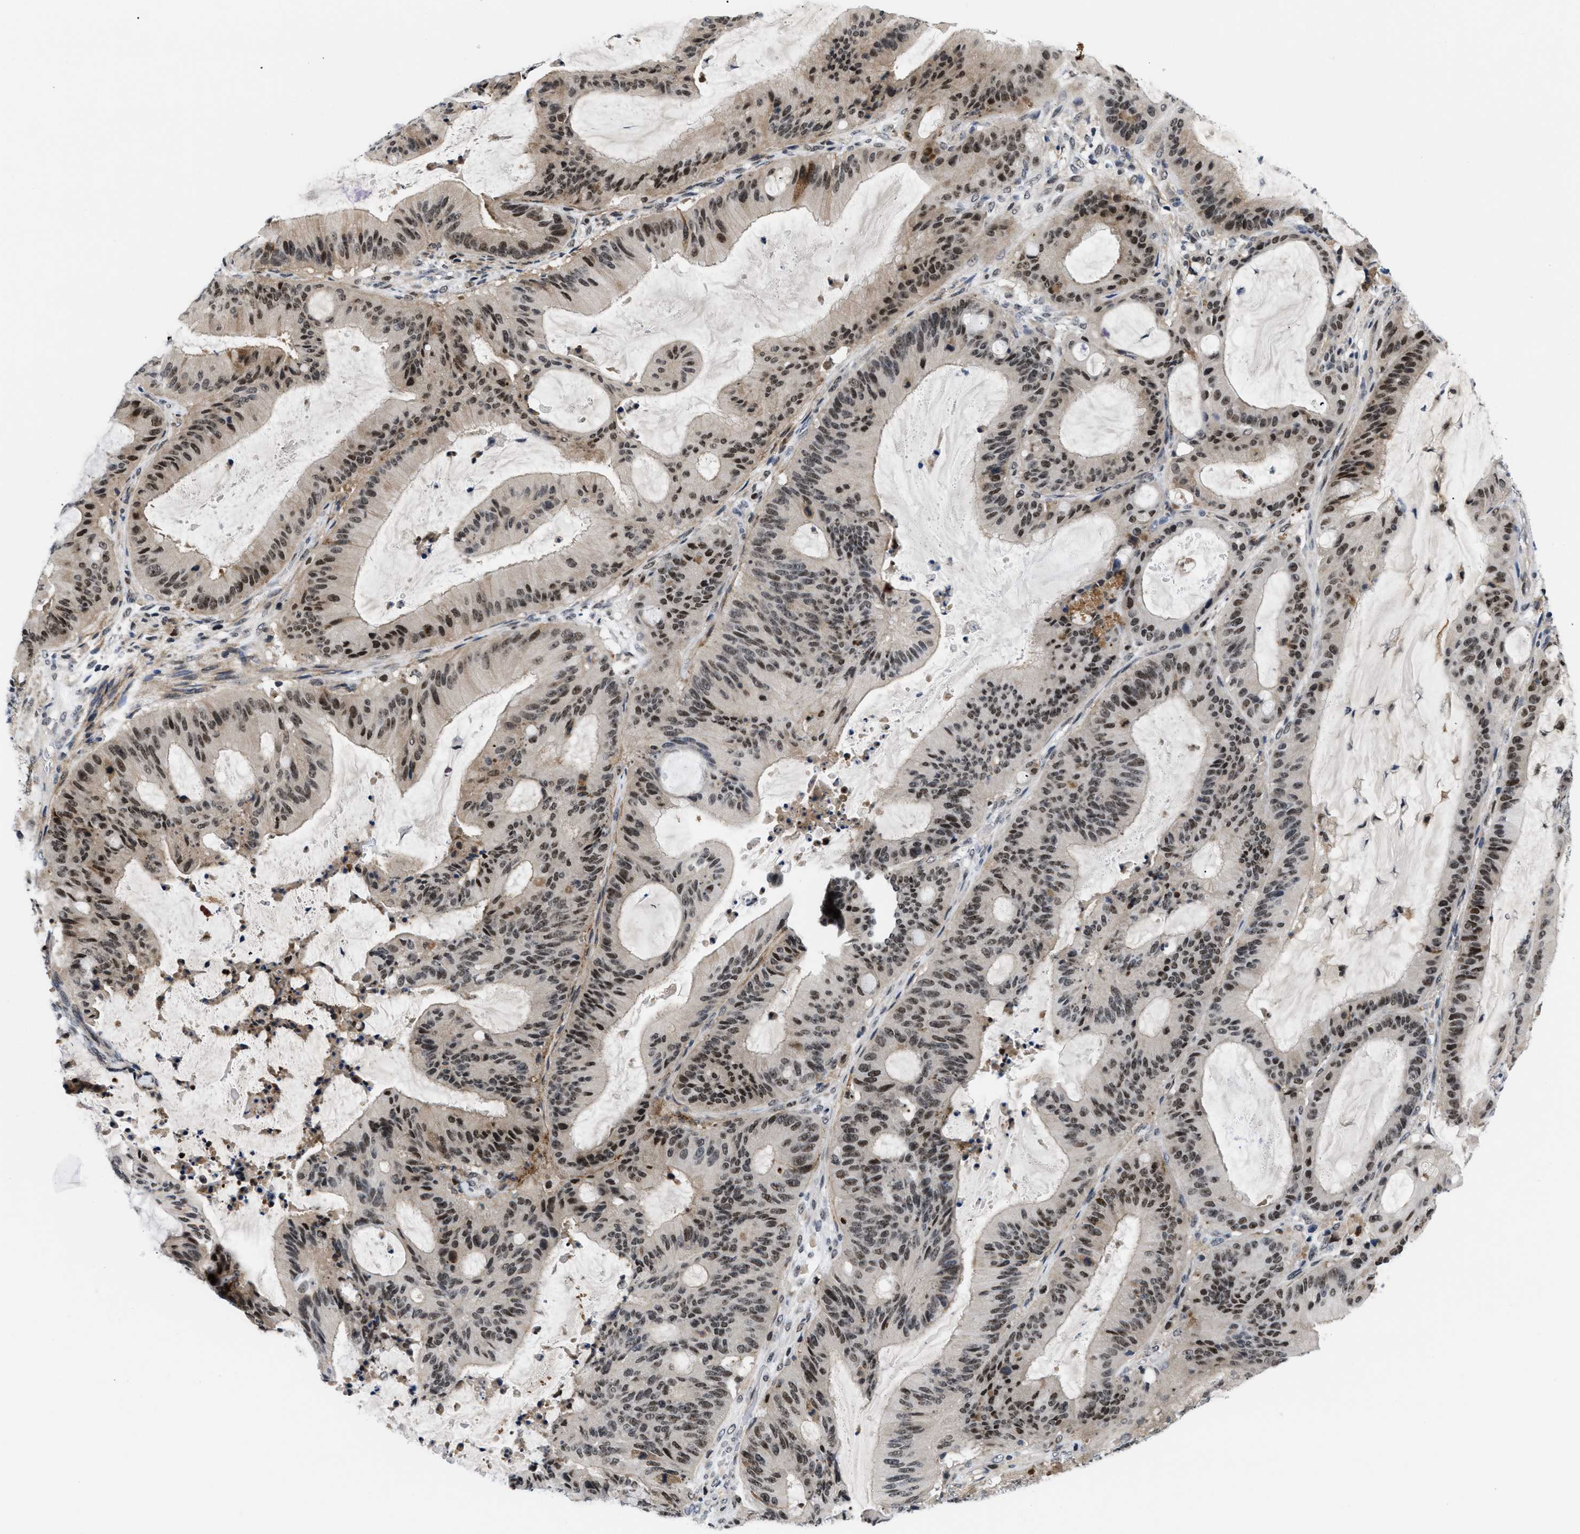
{"staining": {"intensity": "moderate", "quantity": ">75%", "location": "nuclear"}, "tissue": "liver cancer", "cell_type": "Tumor cells", "image_type": "cancer", "snomed": [{"axis": "morphology", "description": "Normal tissue, NOS"}, {"axis": "morphology", "description": "Cholangiocarcinoma"}, {"axis": "topography", "description": "Liver"}, {"axis": "topography", "description": "Peripheral nerve tissue"}], "caption": "There is medium levels of moderate nuclear expression in tumor cells of liver cholangiocarcinoma, as demonstrated by immunohistochemical staining (brown color).", "gene": "PITHD1", "patient": {"sex": "female", "age": 73}}